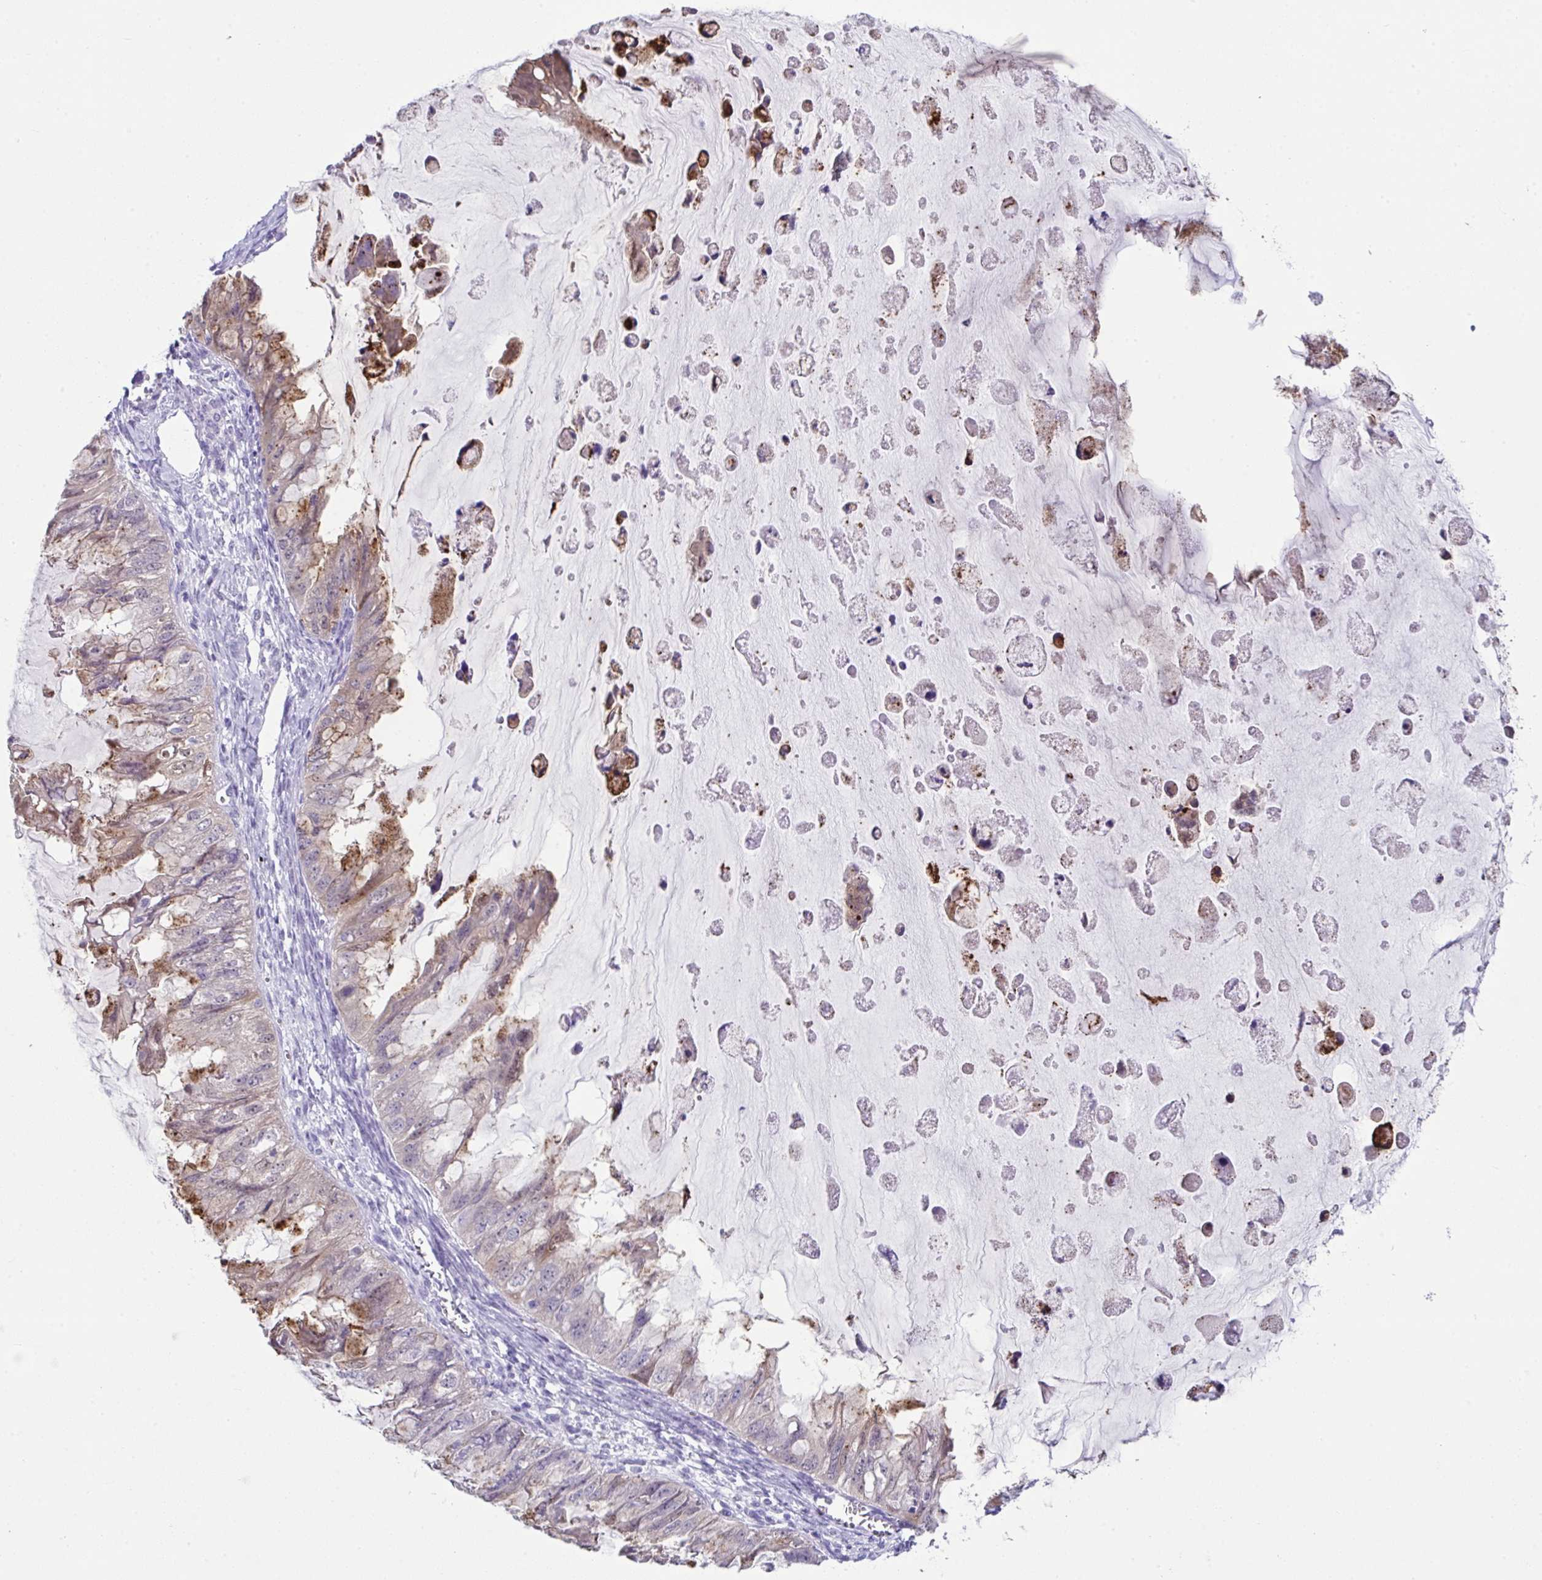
{"staining": {"intensity": "weak", "quantity": "<25%", "location": "cytoplasmic/membranous"}, "tissue": "ovarian cancer", "cell_type": "Tumor cells", "image_type": "cancer", "snomed": [{"axis": "morphology", "description": "Cystadenocarcinoma, mucinous, NOS"}, {"axis": "topography", "description": "Ovary"}], "caption": "Immunohistochemical staining of human ovarian cancer displays no significant expression in tumor cells.", "gene": "LGALS4", "patient": {"sex": "female", "age": 72}}